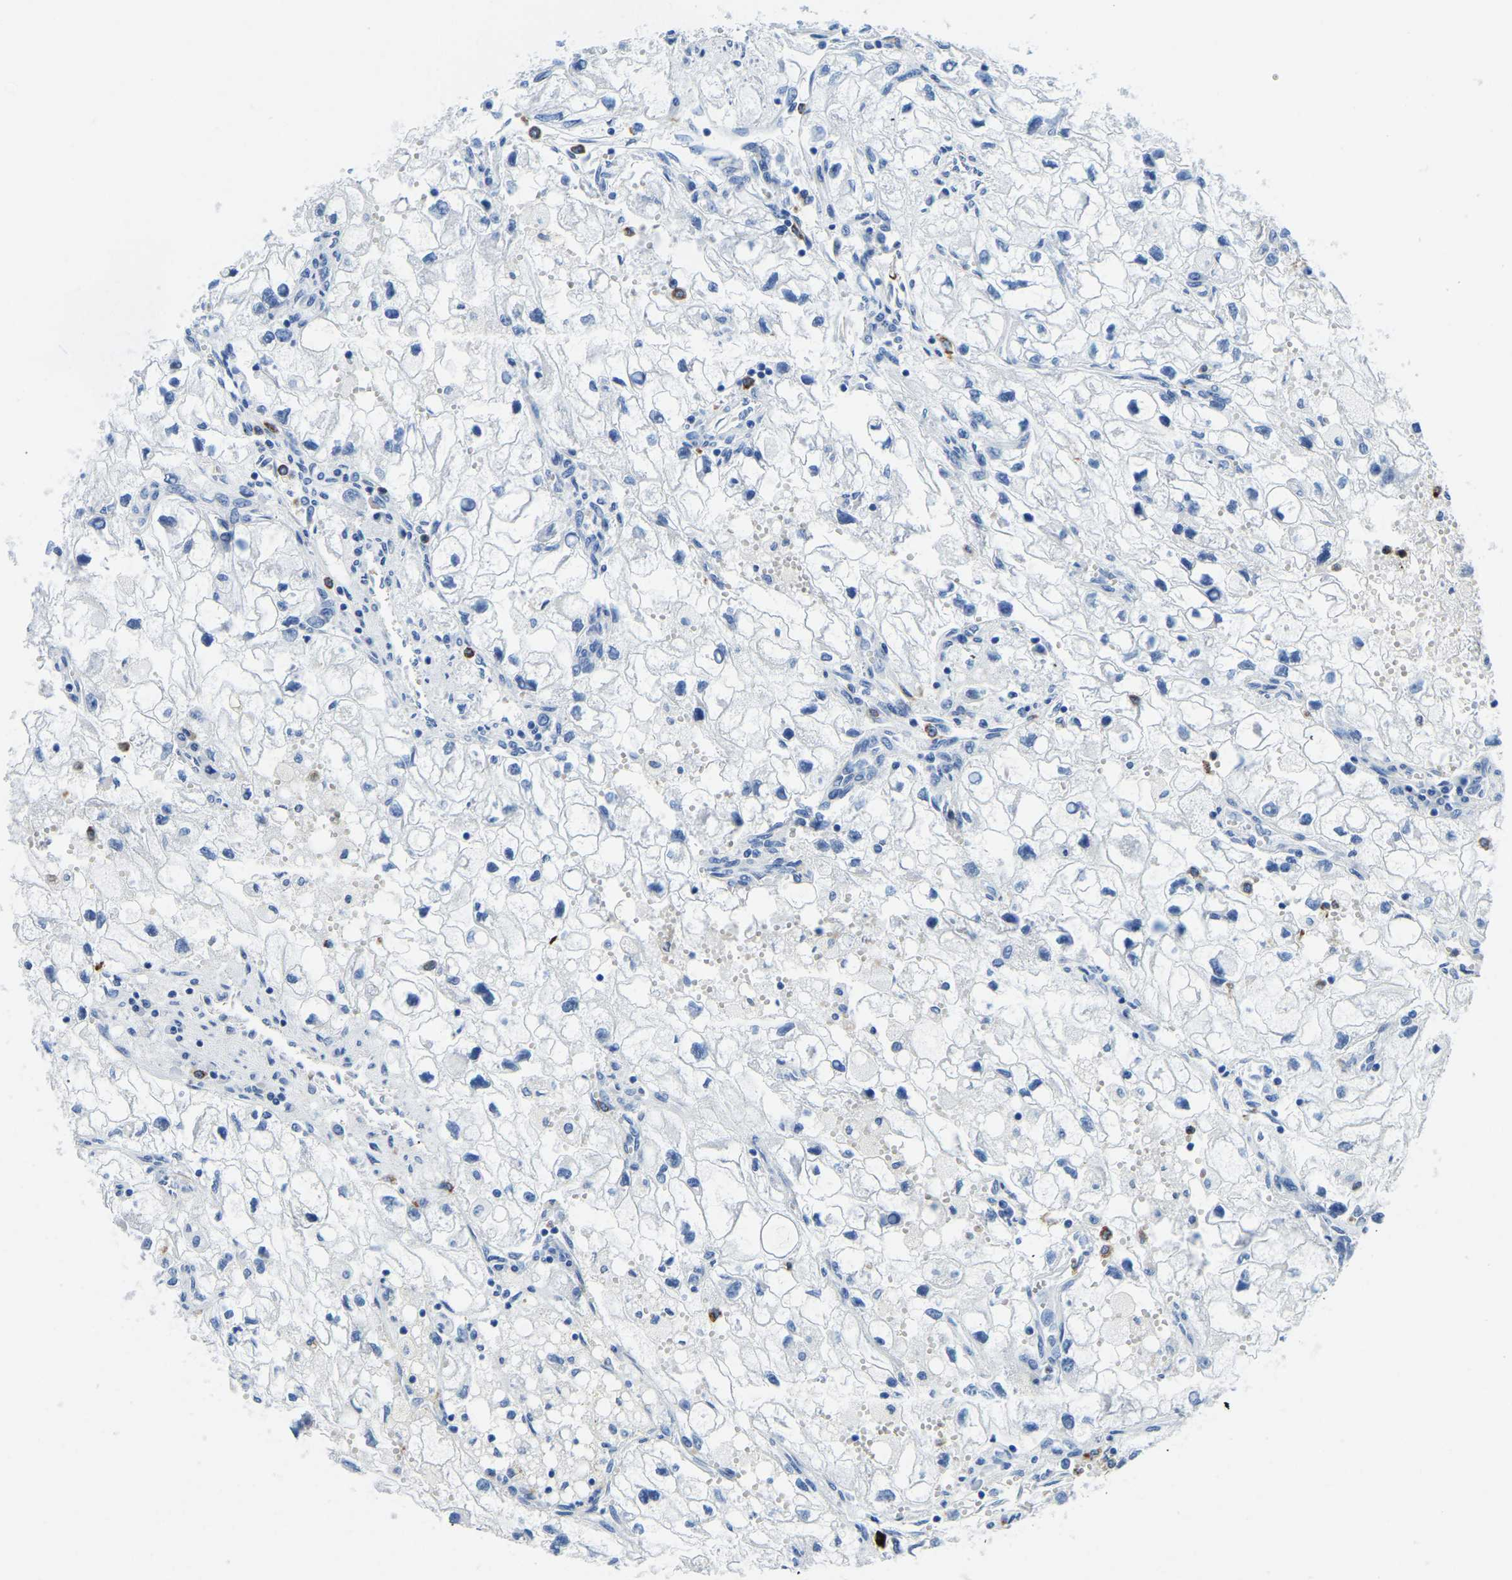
{"staining": {"intensity": "negative", "quantity": "none", "location": "none"}, "tissue": "renal cancer", "cell_type": "Tumor cells", "image_type": "cancer", "snomed": [{"axis": "morphology", "description": "Adenocarcinoma, NOS"}, {"axis": "topography", "description": "Kidney"}], "caption": "Renal cancer (adenocarcinoma) was stained to show a protein in brown. There is no significant positivity in tumor cells. (IHC, brightfield microscopy, high magnification).", "gene": "MS4A3", "patient": {"sex": "female", "age": 70}}